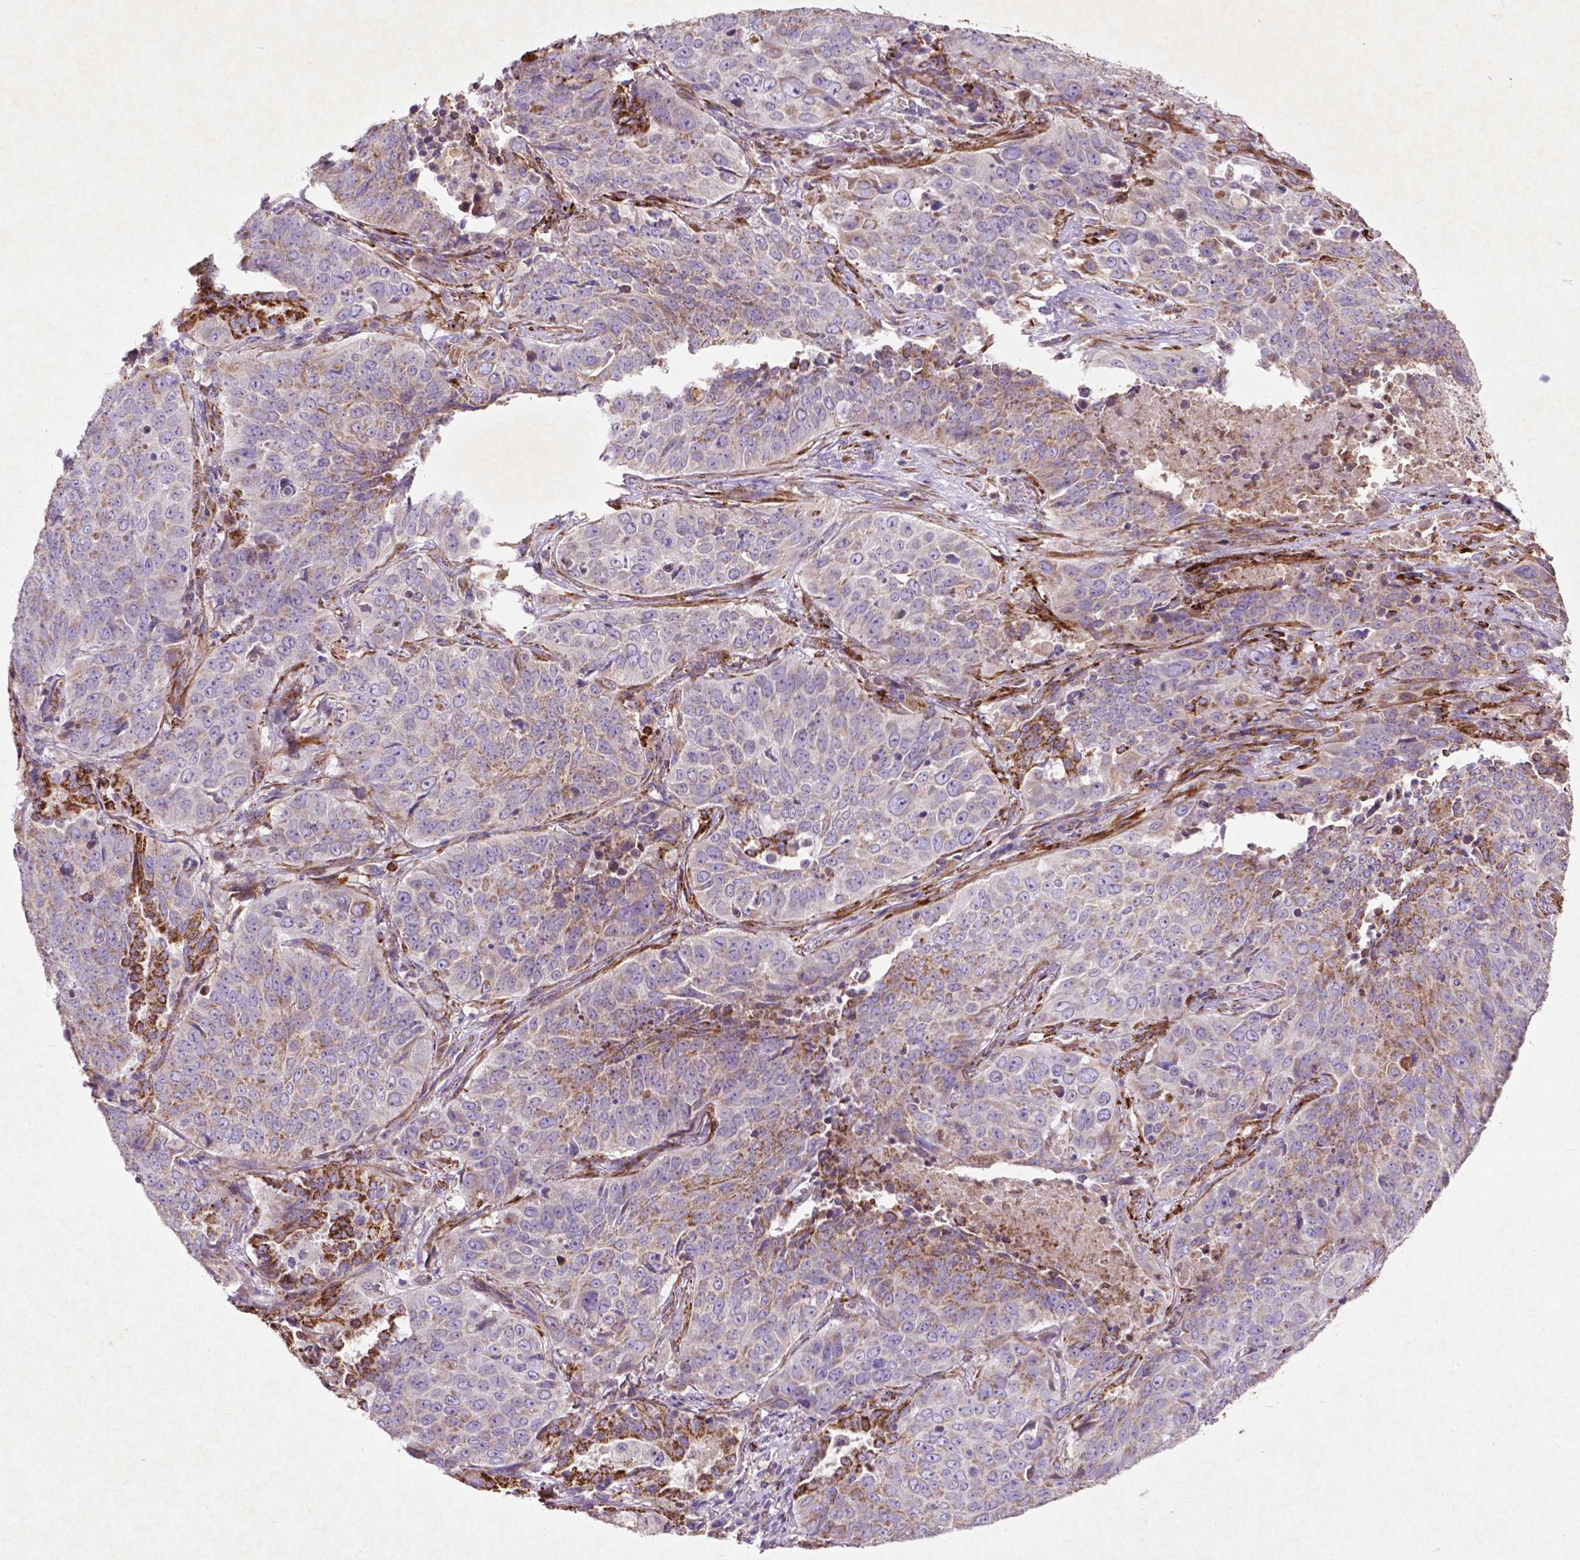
{"staining": {"intensity": "weak", "quantity": "25%-75%", "location": "cytoplasmic/membranous"}, "tissue": "lung cancer", "cell_type": "Tumor cells", "image_type": "cancer", "snomed": [{"axis": "morphology", "description": "Normal tissue, NOS"}, {"axis": "morphology", "description": "Squamous cell carcinoma, NOS"}, {"axis": "topography", "description": "Bronchus"}, {"axis": "topography", "description": "Lung"}], "caption": "Human squamous cell carcinoma (lung) stained with a protein marker shows weak staining in tumor cells.", "gene": "THEGL", "patient": {"sex": "male", "age": 64}}